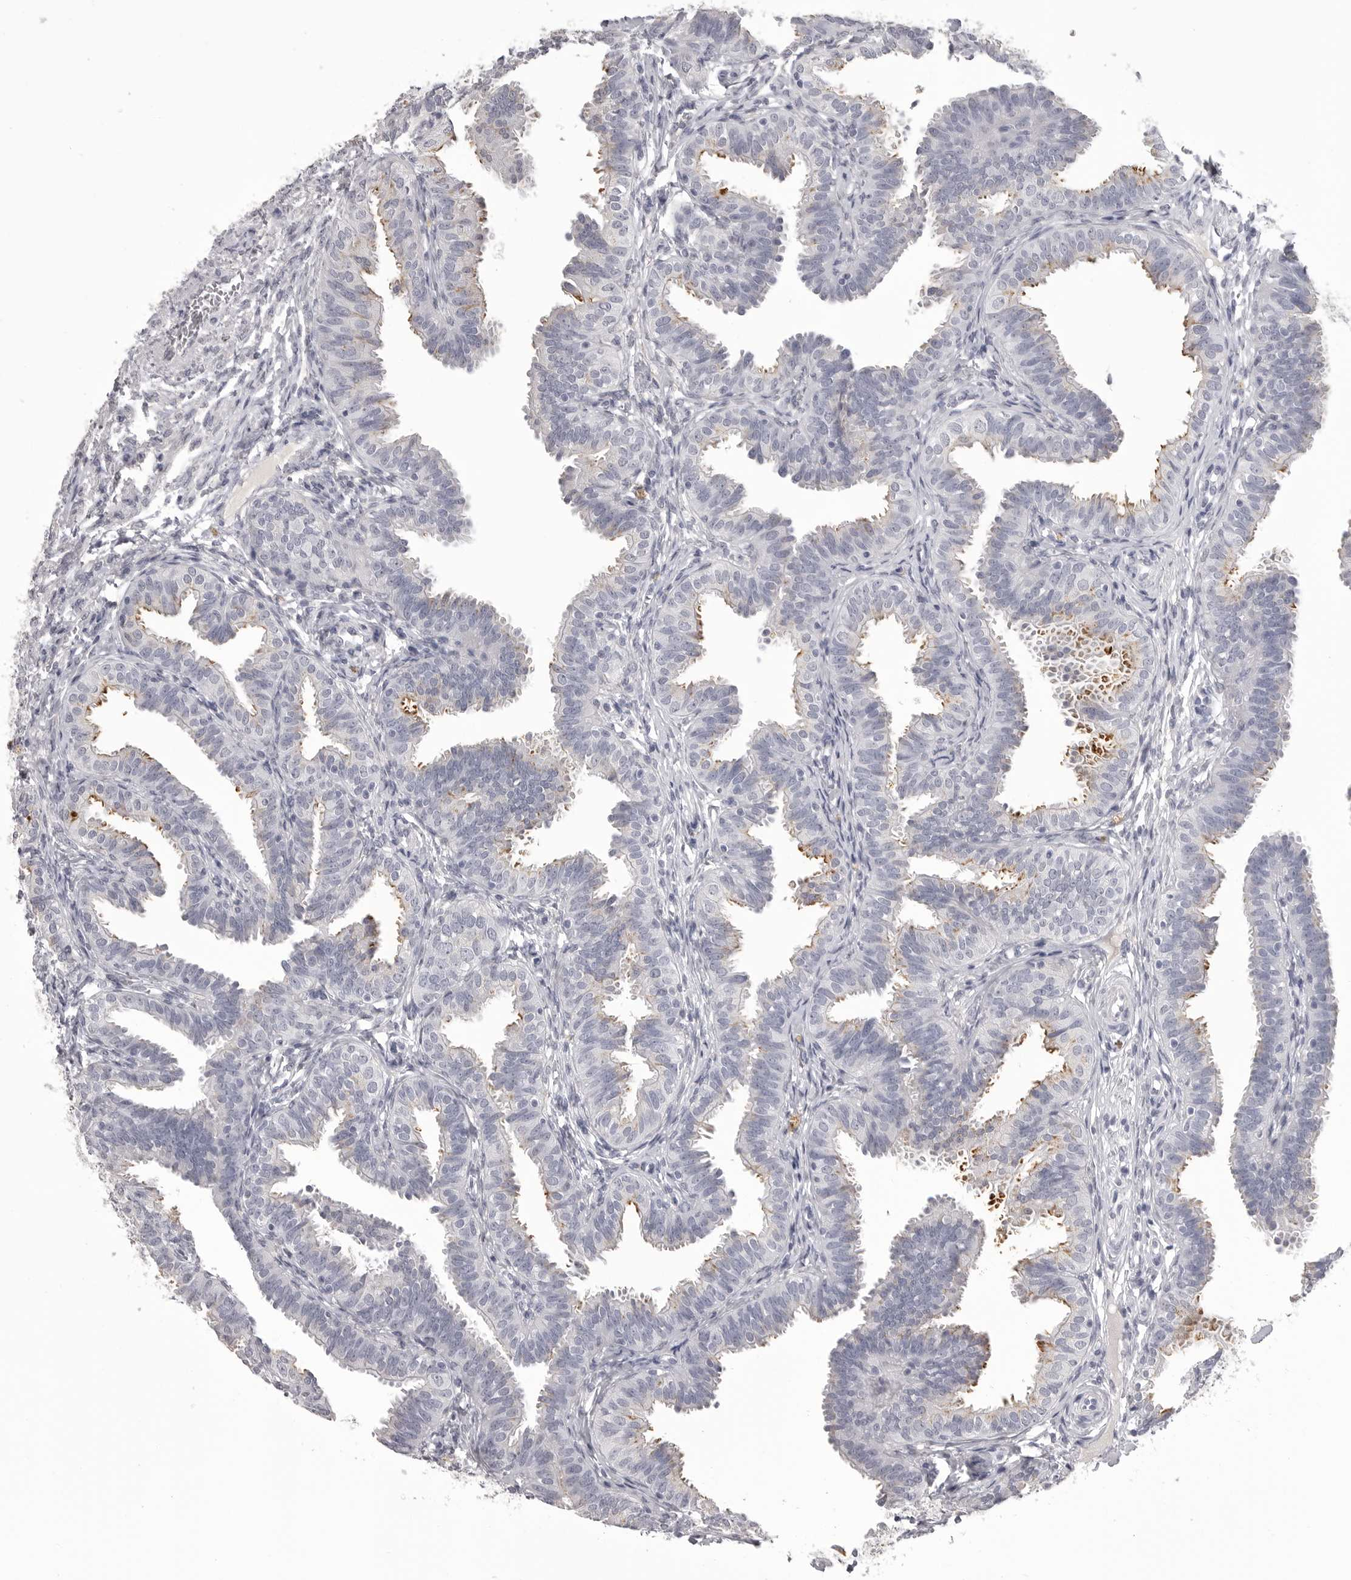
{"staining": {"intensity": "negative", "quantity": "none", "location": "none"}, "tissue": "fallopian tube", "cell_type": "Glandular cells", "image_type": "normal", "snomed": [{"axis": "morphology", "description": "Normal tissue, NOS"}, {"axis": "topography", "description": "Fallopian tube"}], "caption": "Fallopian tube stained for a protein using IHC displays no expression glandular cells.", "gene": "TIMP1", "patient": {"sex": "female", "age": 35}}